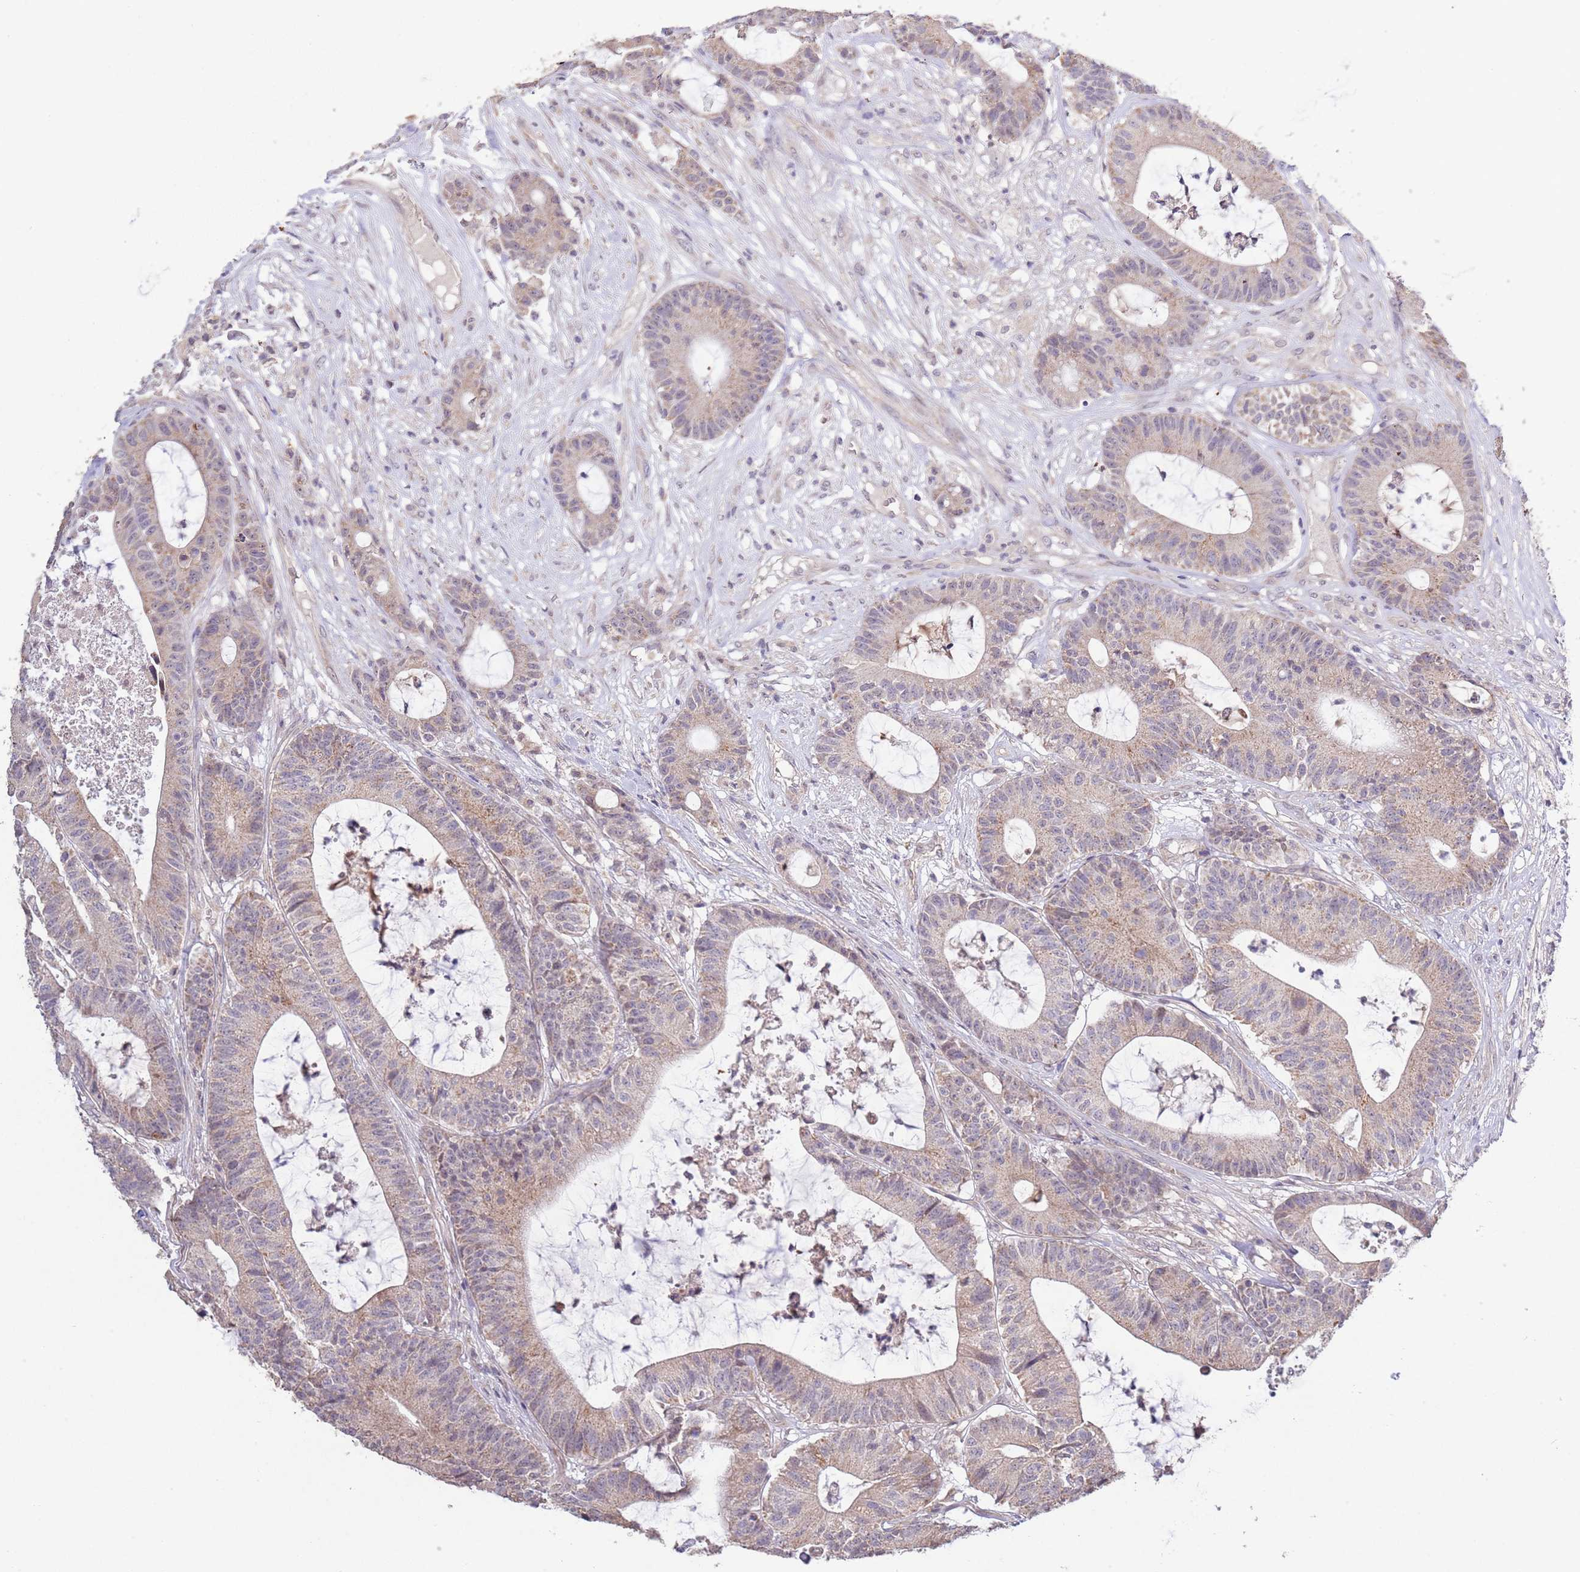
{"staining": {"intensity": "weak", "quantity": "25%-75%", "location": "cytoplasmic/membranous"}, "tissue": "colorectal cancer", "cell_type": "Tumor cells", "image_type": "cancer", "snomed": [{"axis": "morphology", "description": "Adenocarcinoma, NOS"}, {"axis": "topography", "description": "Colon"}], "caption": "Tumor cells exhibit low levels of weak cytoplasmic/membranous expression in about 25%-75% of cells in adenocarcinoma (colorectal). (Brightfield microscopy of DAB IHC at high magnification).", "gene": "IVD", "patient": {"sex": "female", "age": 84}}